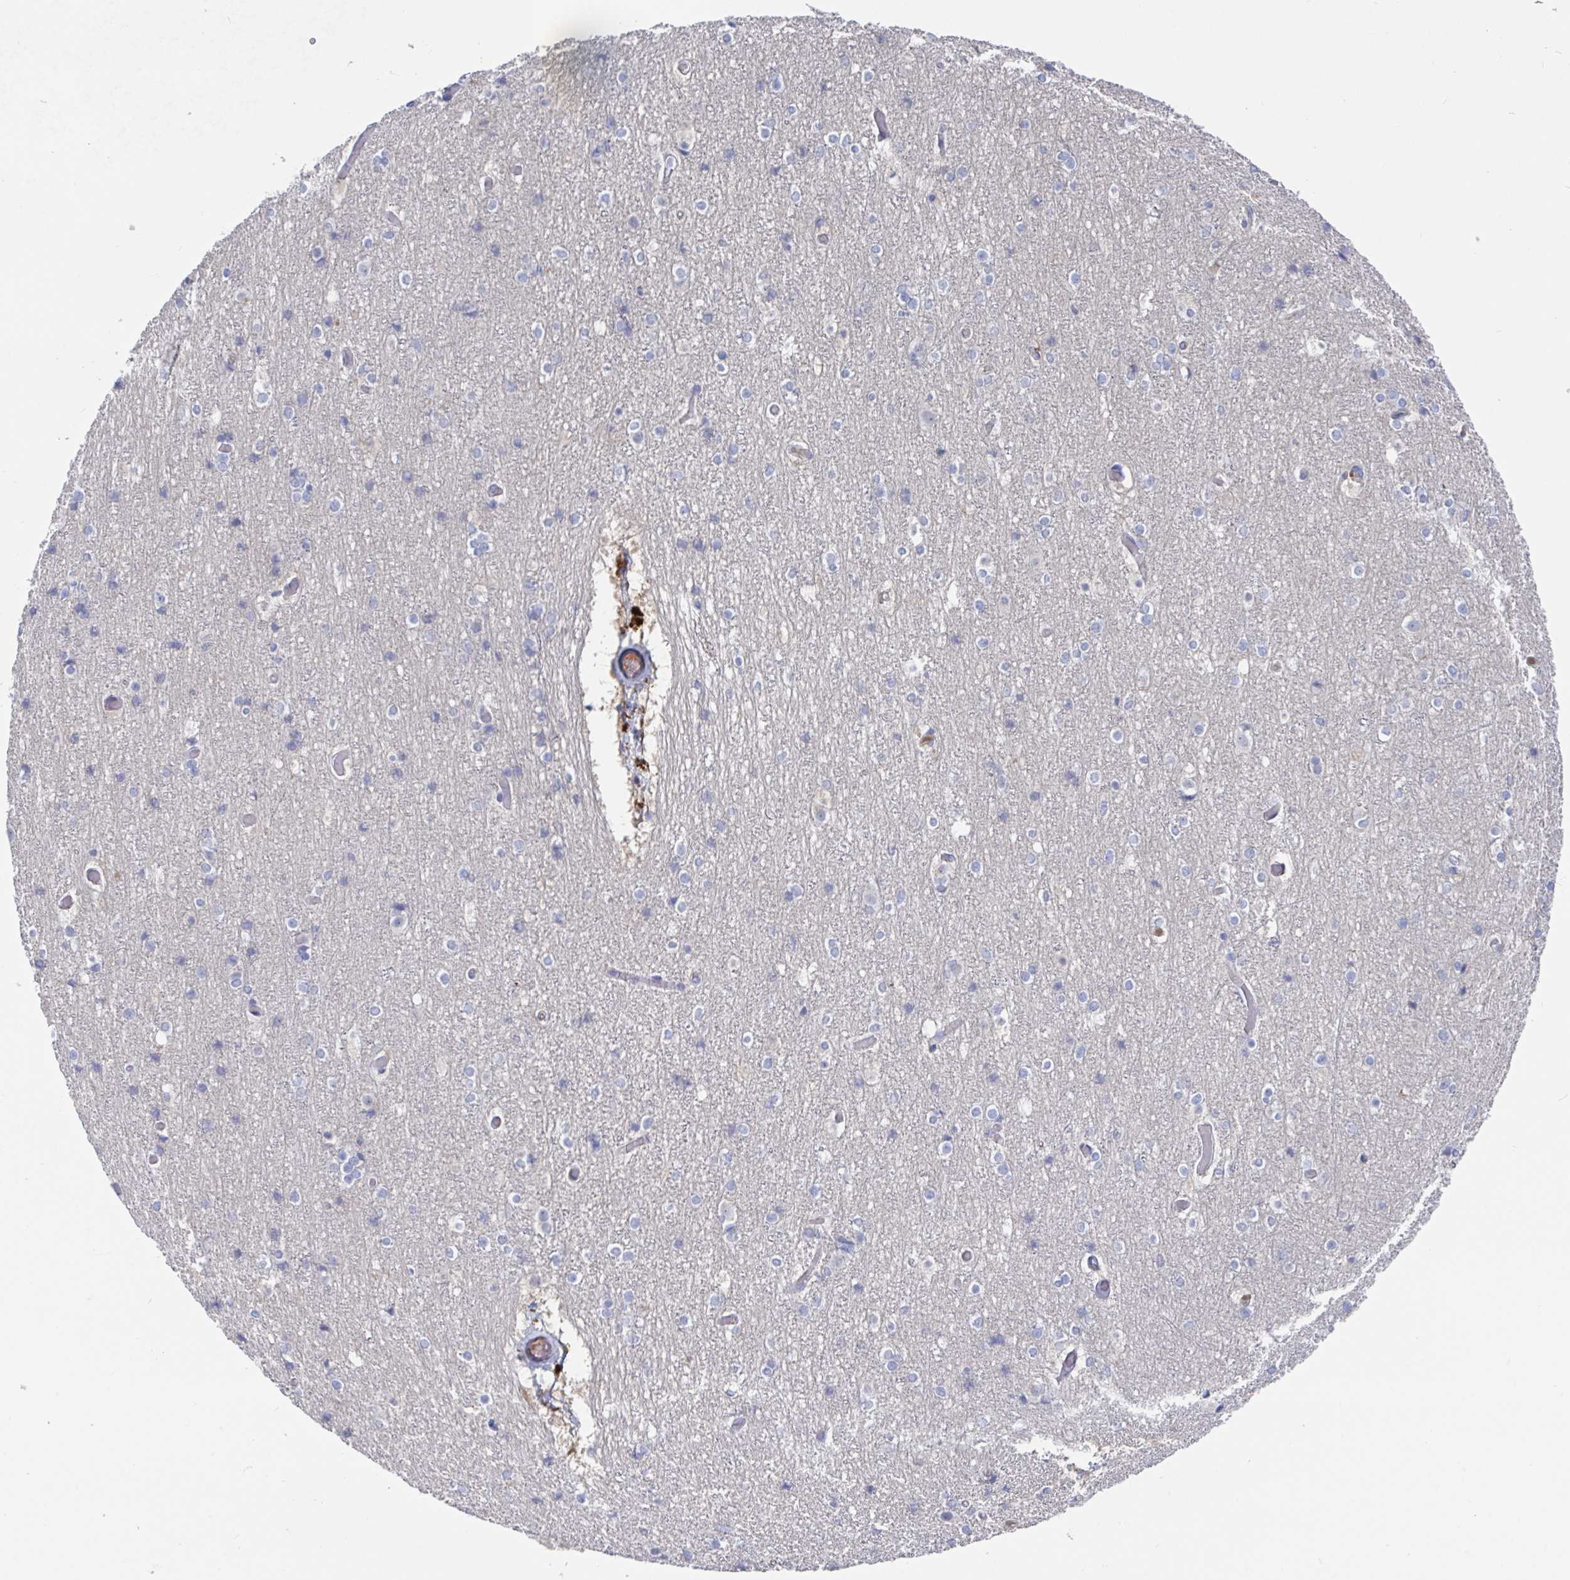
{"staining": {"intensity": "negative", "quantity": "none", "location": "none"}, "tissue": "cerebral cortex", "cell_type": "Endothelial cells", "image_type": "normal", "snomed": [{"axis": "morphology", "description": "Normal tissue, NOS"}, {"axis": "topography", "description": "Cerebral cortex"}], "caption": "DAB (3,3'-diaminobenzidine) immunohistochemical staining of benign human cerebral cortex demonstrates no significant expression in endothelial cells. (DAB (3,3'-diaminobenzidine) immunohistochemistry with hematoxylin counter stain).", "gene": "GPR148", "patient": {"sex": "female", "age": 52}}